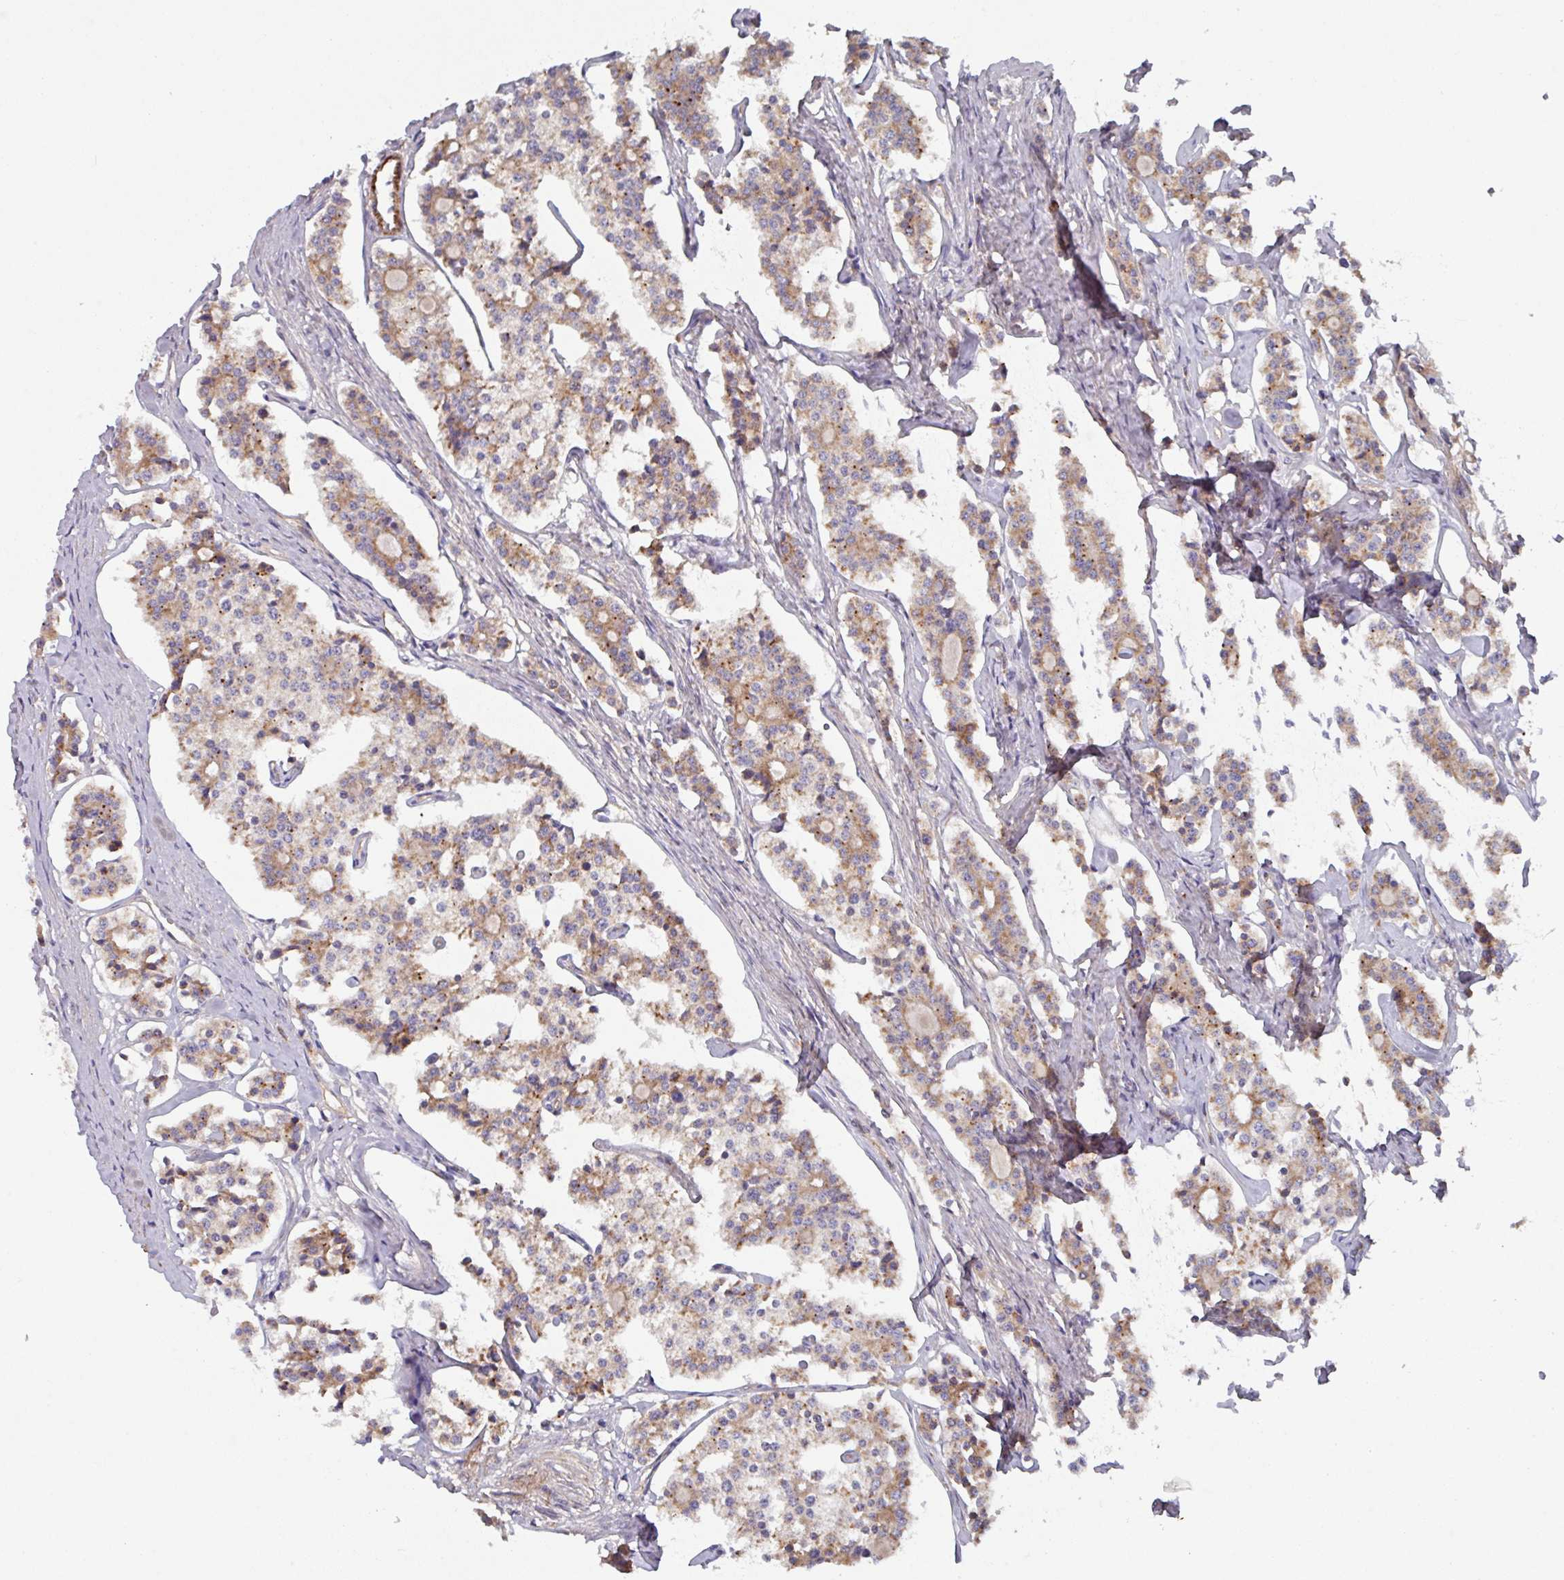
{"staining": {"intensity": "moderate", "quantity": "25%-75%", "location": "cytoplasmic/membranous"}, "tissue": "carcinoid", "cell_type": "Tumor cells", "image_type": "cancer", "snomed": [{"axis": "morphology", "description": "Carcinoid, malignant, NOS"}, {"axis": "topography", "description": "Small intestine"}], "caption": "Immunohistochemistry (IHC) (DAB) staining of human carcinoid reveals moderate cytoplasmic/membranous protein expression in about 25%-75% of tumor cells.", "gene": "DCAF12L2", "patient": {"sex": "male", "age": 63}}